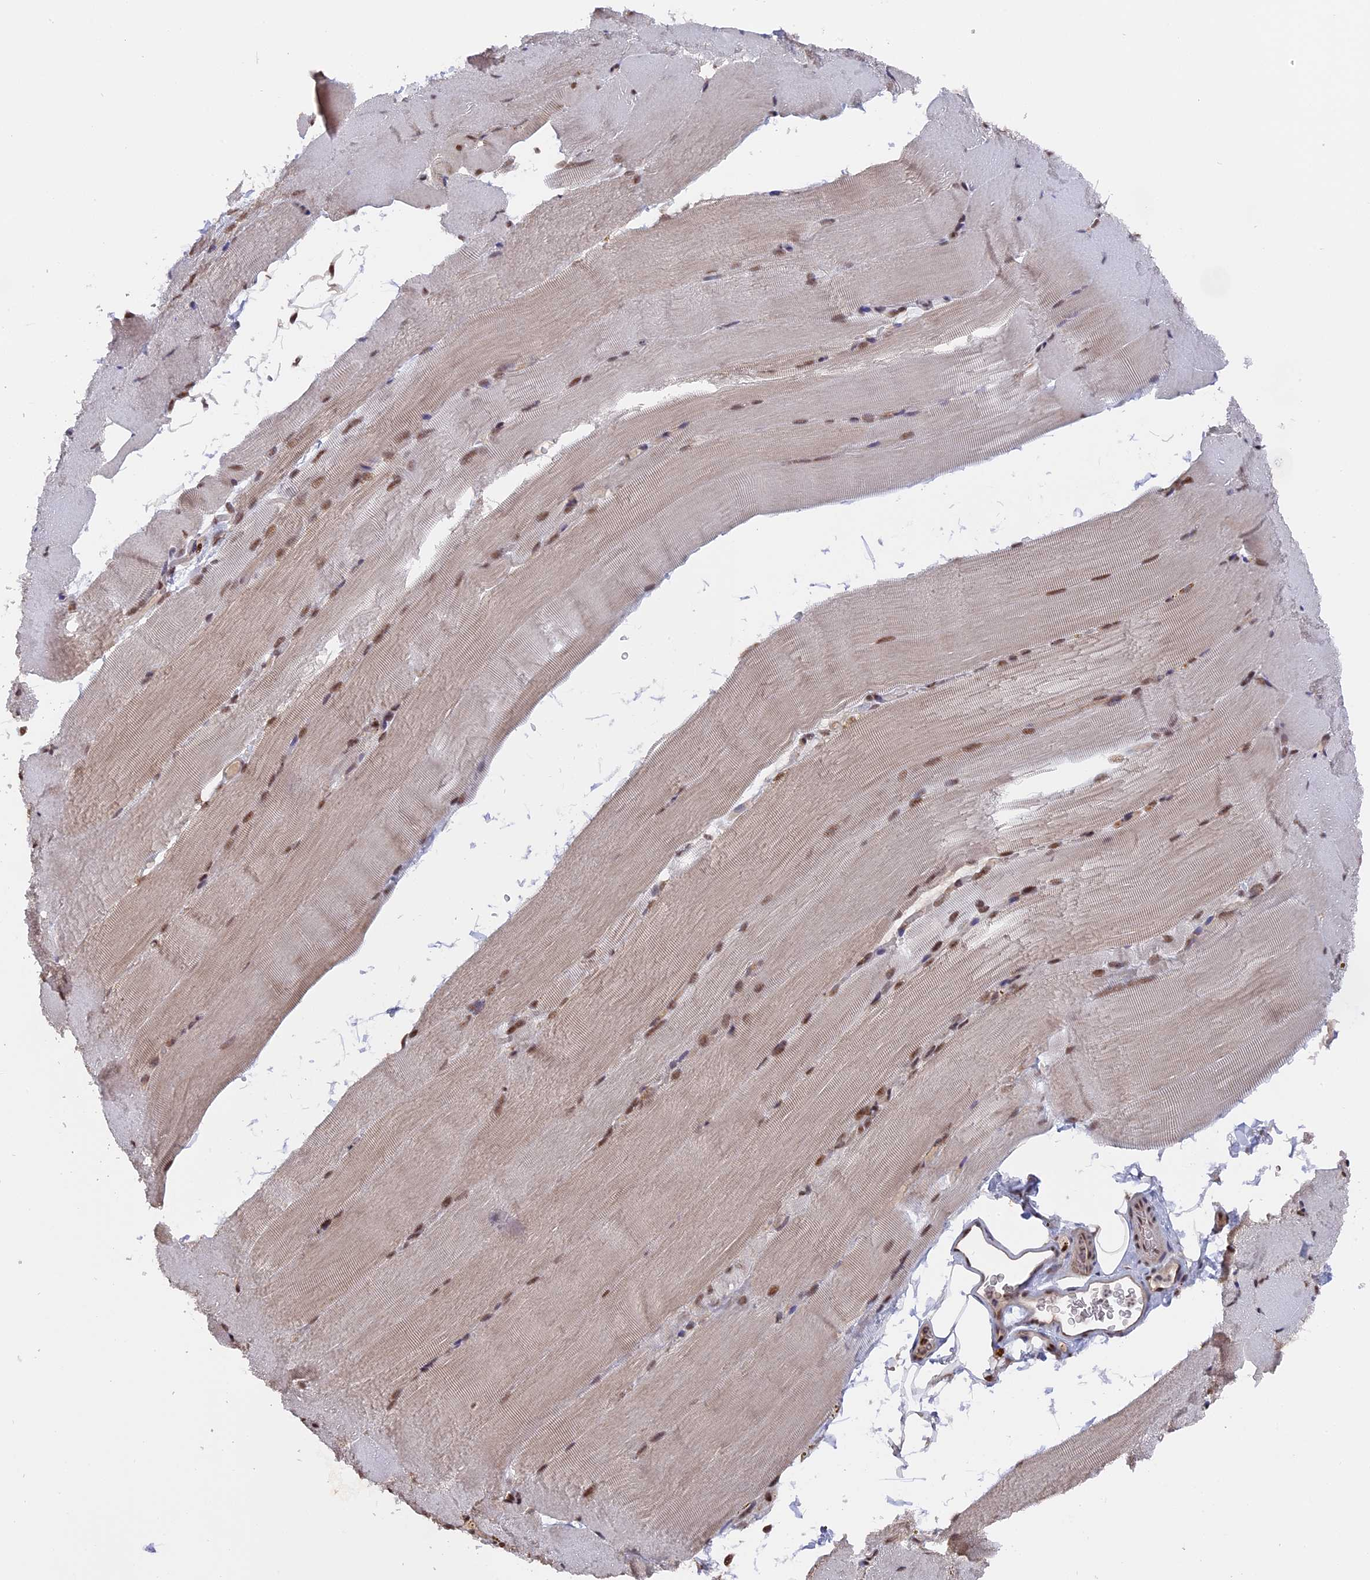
{"staining": {"intensity": "moderate", "quantity": ">75%", "location": "nuclear"}, "tissue": "skeletal muscle", "cell_type": "Myocytes", "image_type": "normal", "snomed": [{"axis": "morphology", "description": "Normal tissue, NOS"}, {"axis": "topography", "description": "Skeletal muscle"}, {"axis": "topography", "description": "Parathyroid gland"}], "caption": "Immunohistochemistry image of unremarkable skeletal muscle: human skeletal muscle stained using IHC exhibits medium levels of moderate protein expression localized specifically in the nuclear of myocytes, appearing as a nuclear brown color.", "gene": "SF3A2", "patient": {"sex": "female", "age": 37}}